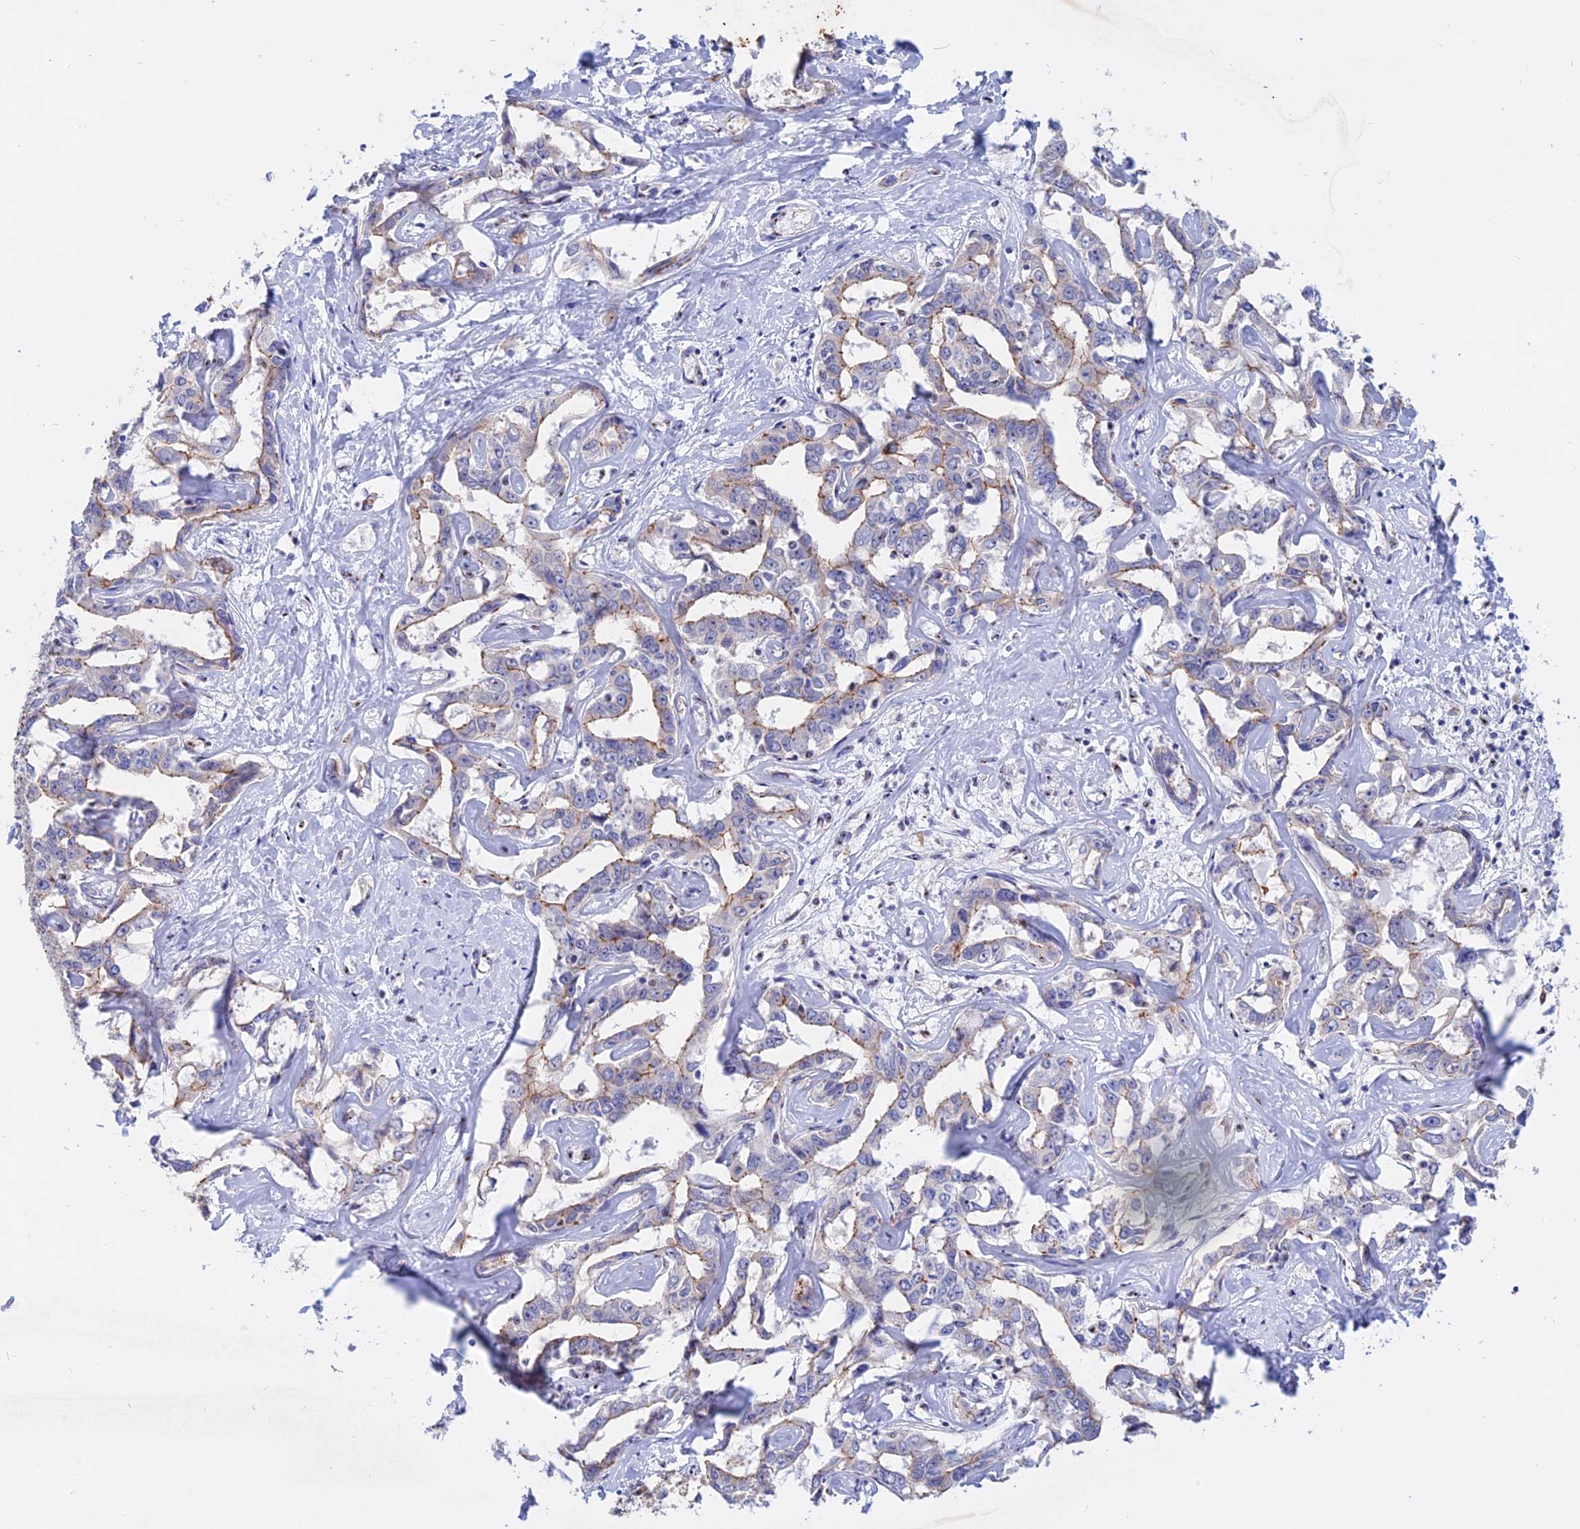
{"staining": {"intensity": "moderate", "quantity": "<25%", "location": "cytoplasmic/membranous"}, "tissue": "liver cancer", "cell_type": "Tumor cells", "image_type": "cancer", "snomed": [{"axis": "morphology", "description": "Cholangiocarcinoma"}, {"axis": "topography", "description": "Liver"}], "caption": "Cholangiocarcinoma (liver) was stained to show a protein in brown. There is low levels of moderate cytoplasmic/membranous staining in about <25% of tumor cells.", "gene": "GK5", "patient": {"sex": "male", "age": 59}}